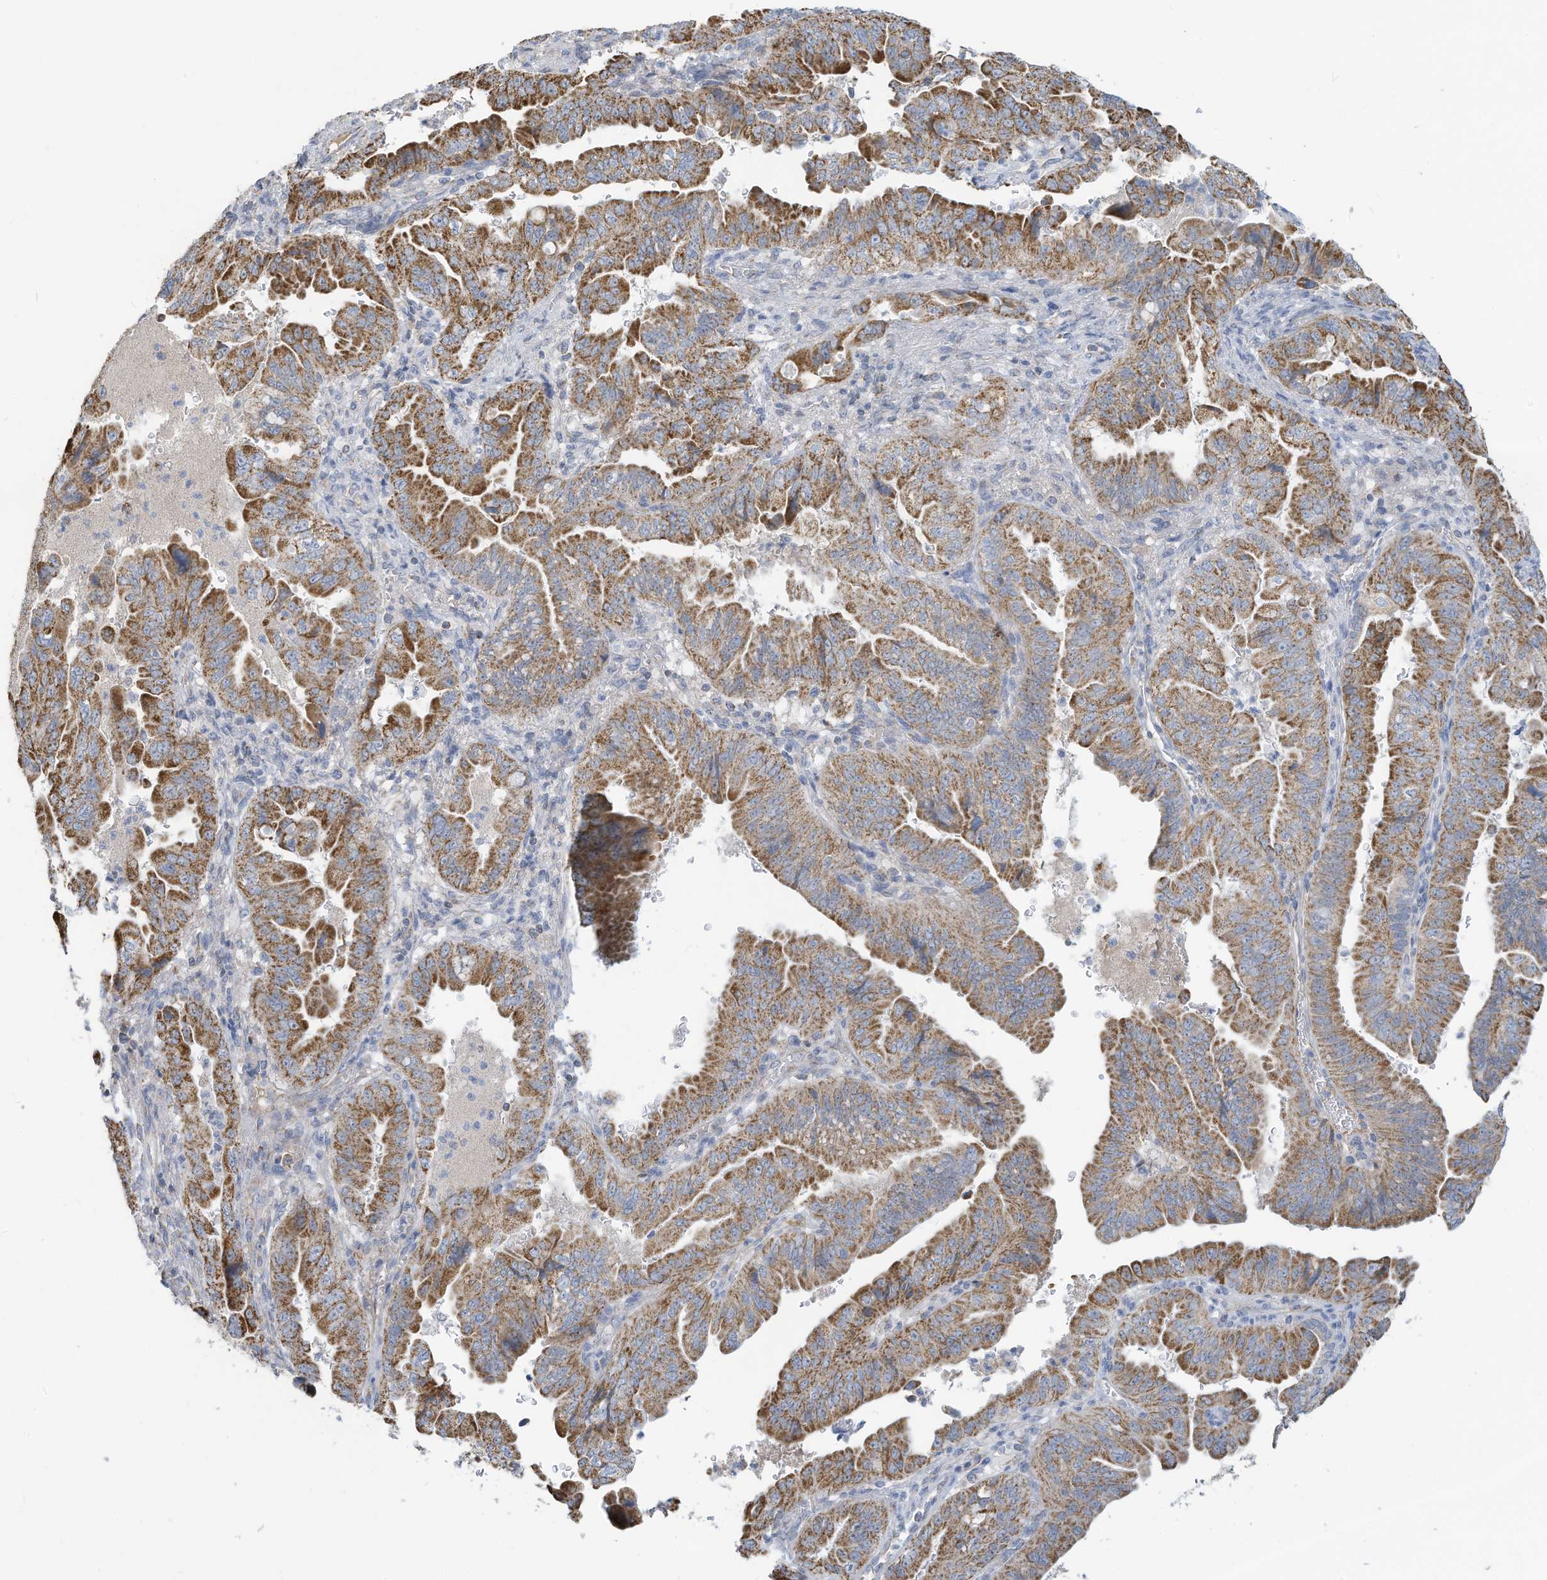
{"staining": {"intensity": "moderate", "quantity": ">75%", "location": "cytoplasmic/membranous"}, "tissue": "pancreatic cancer", "cell_type": "Tumor cells", "image_type": "cancer", "snomed": [{"axis": "morphology", "description": "Adenocarcinoma, NOS"}, {"axis": "topography", "description": "Pancreas"}], "caption": "Tumor cells display moderate cytoplasmic/membranous expression in about >75% of cells in pancreatic adenocarcinoma.", "gene": "NLN", "patient": {"sex": "male", "age": 70}}